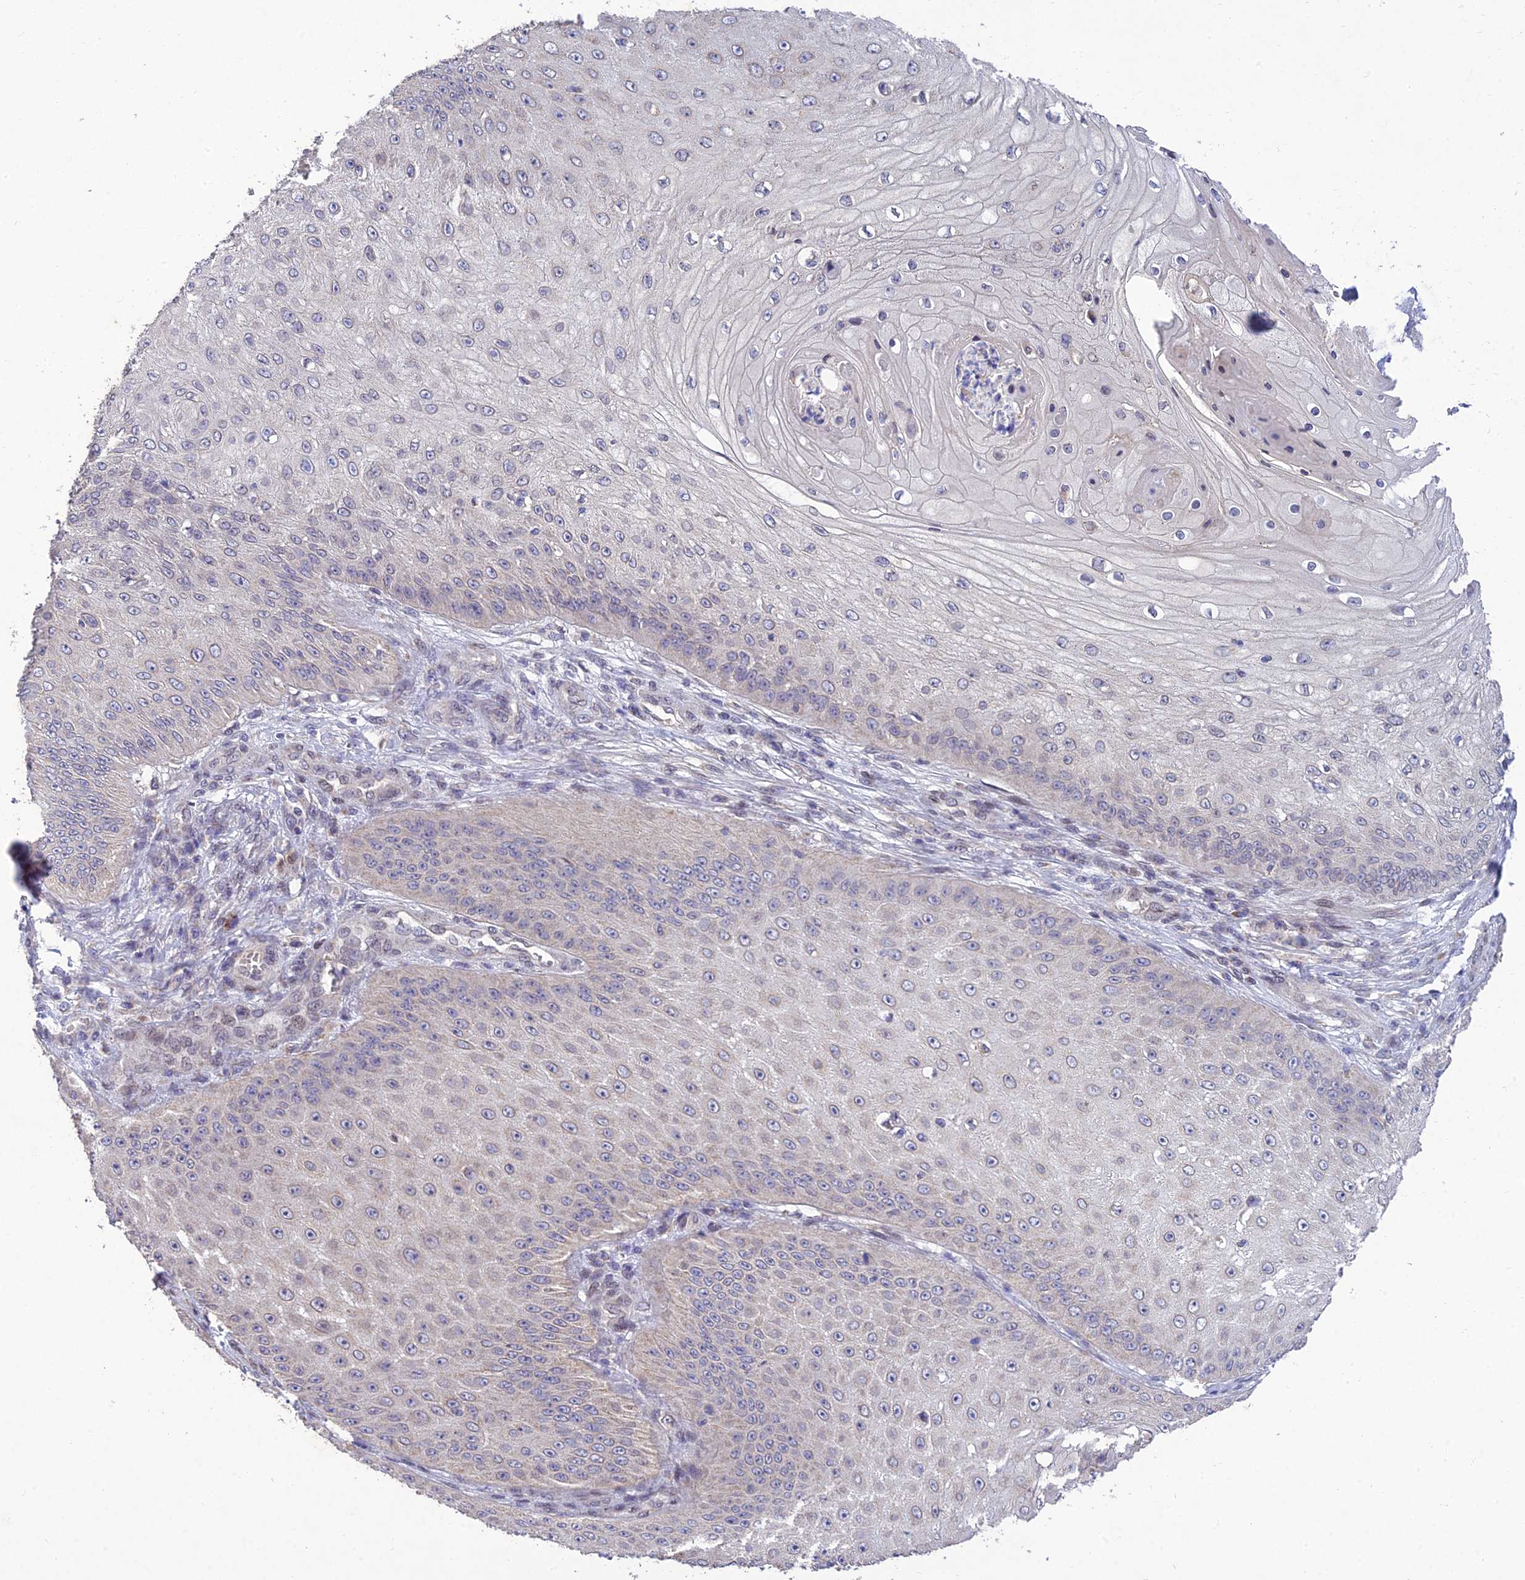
{"staining": {"intensity": "negative", "quantity": "none", "location": "none"}, "tissue": "skin cancer", "cell_type": "Tumor cells", "image_type": "cancer", "snomed": [{"axis": "morphology", "description": "Squamous cell carcinoma, NOS"}, {"axis": "topography", "description": "Skin"}], "caption": "This is an immunohistochemistry photomicrograph of human squamous cell carcinoma (skin). There is no positivity in tumor cells.", "gene": "MGAT2", "patient": {"sex": "male", "age": 70}}